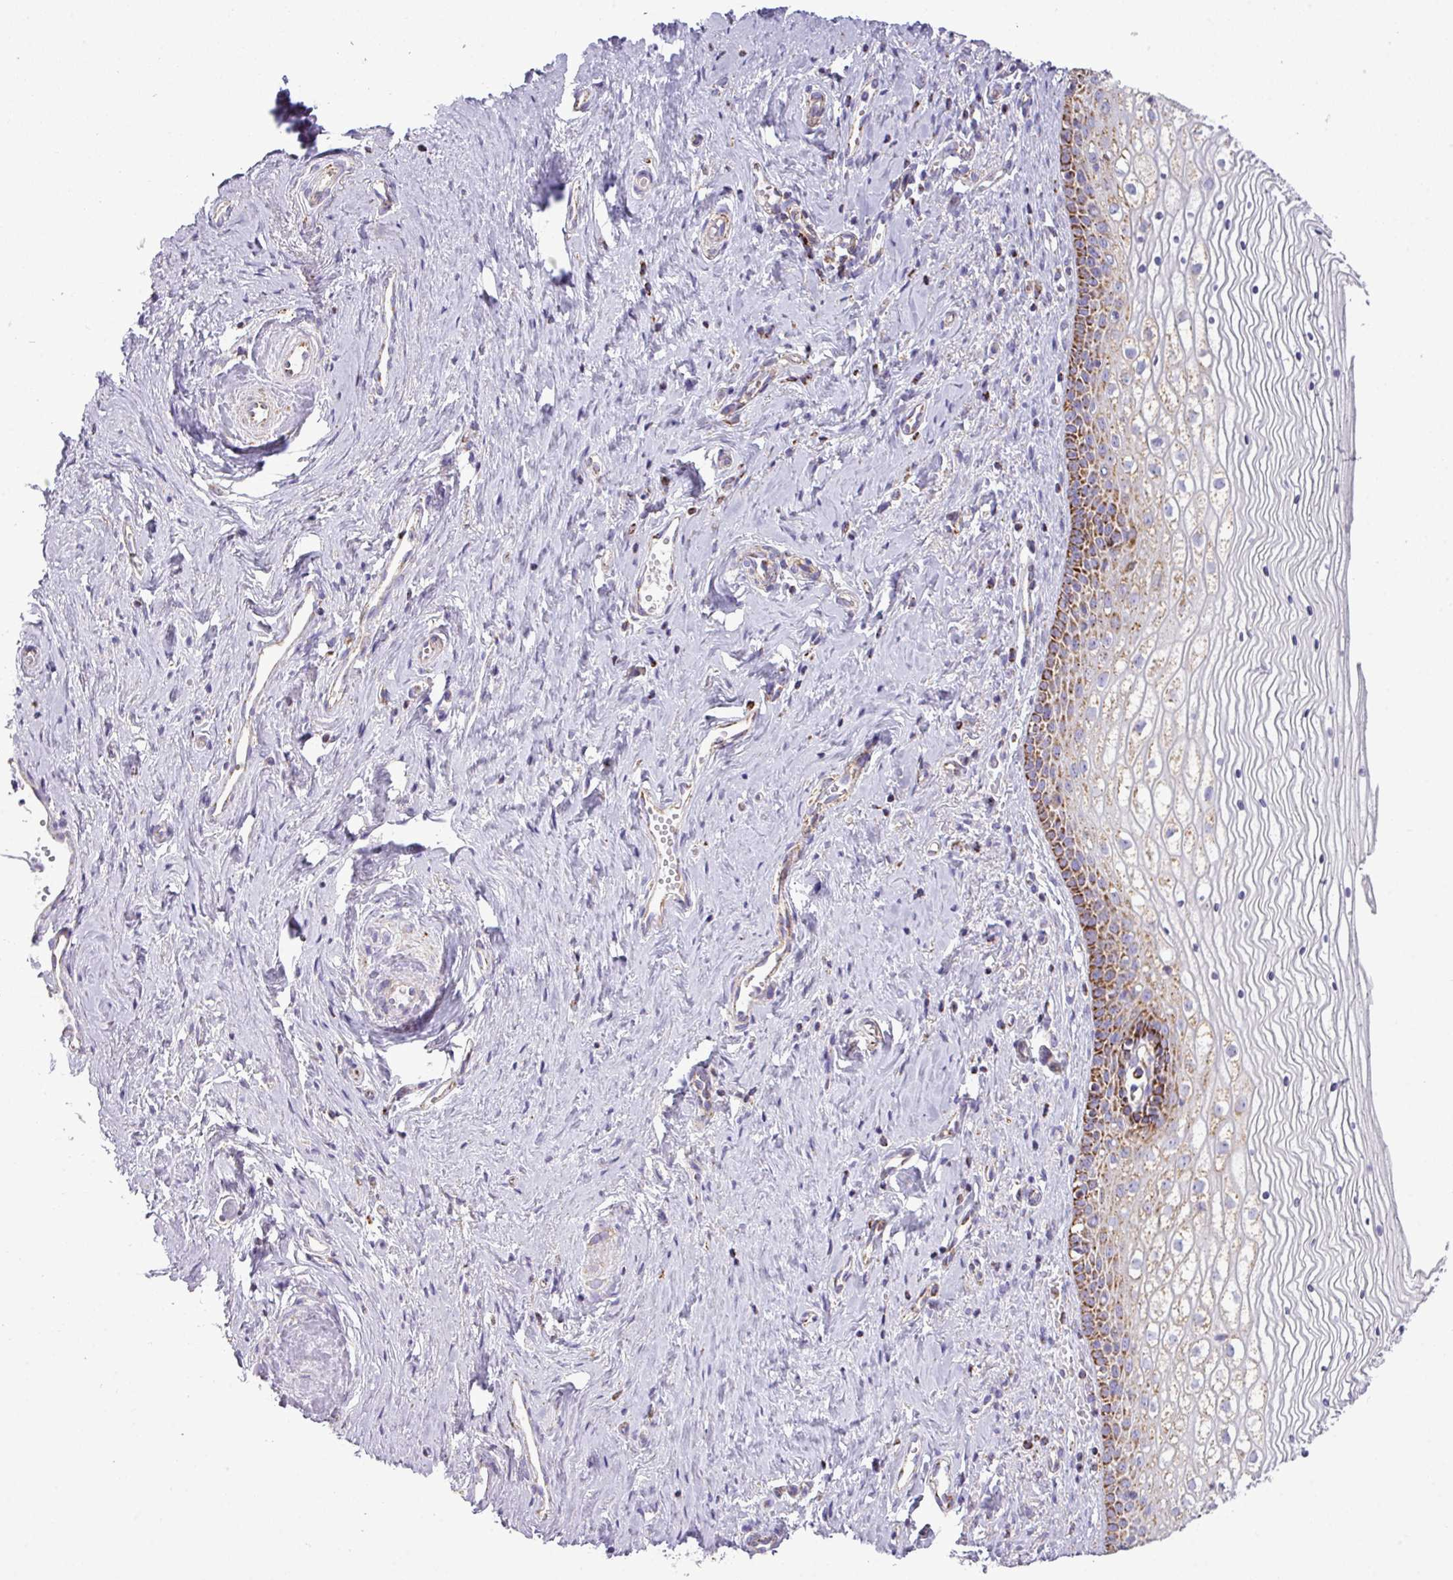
{"staining": {"intensity": "strong", "quantity": "25%-75%", "location": "cytoplasmic/membranous"}, "tissue": "vagina", "cell_type": "Squamous epithelial cells", "image_type": "normal", "snomed": [{"axis": "morphology", "description": "Normal tissue, NOS"}, {"axis": "topography", "description": "Vagina"}], "caption": "Squamous epithelial cells reveal high levels of strong cytoplasmic/membranous positivity in about 25%-75% of cells in unremarkable human vagina.", "gene": "ZNF81", "patient": {"sex": "female", "age": 59}}